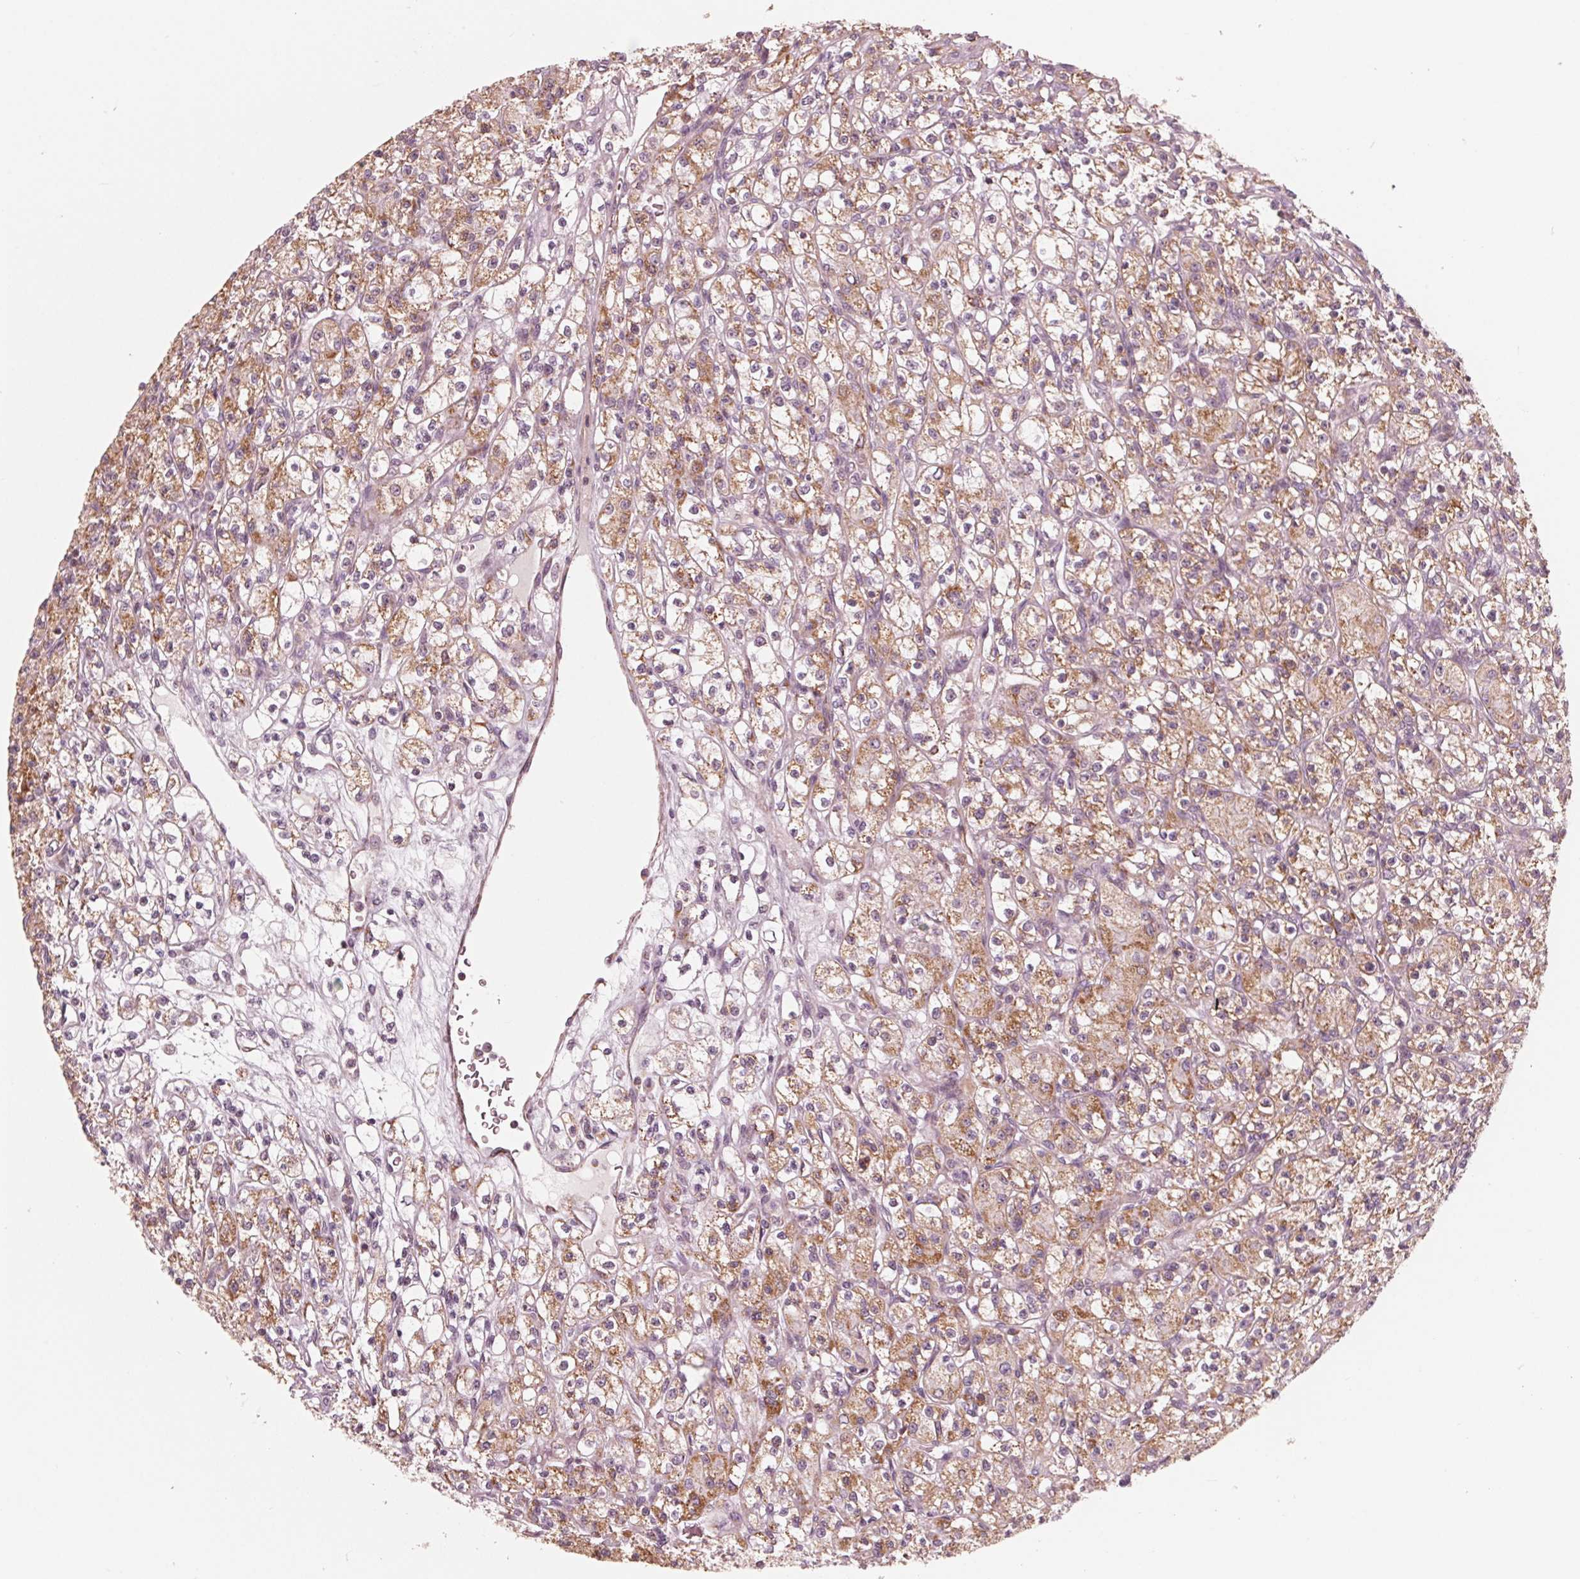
{"staining": {"intensity": "moderate", "quantity": ">75%", "location": "cytoplasmic/membranous"}, "tissue": "renal cancer", "cell_type": "Tumor cells", "image_type": "cancer", "snomed": [{"axis": "morphology", "description": "Adenocarcinoma, NOS"}, {"axis": "topography", "description": "Kidney"}], "caption": "Tumor cells display medium levels of moderate cytoplasmic/membranous expression in about >75% of cells in adenocarcinoma (renal). Using DAB (brown) and hematoxylin (blue) stains, captured at high magnification using brightfield microscopy.", "gene": "DCAF4L2", "patient": {"sex": "female", "age": 70}}